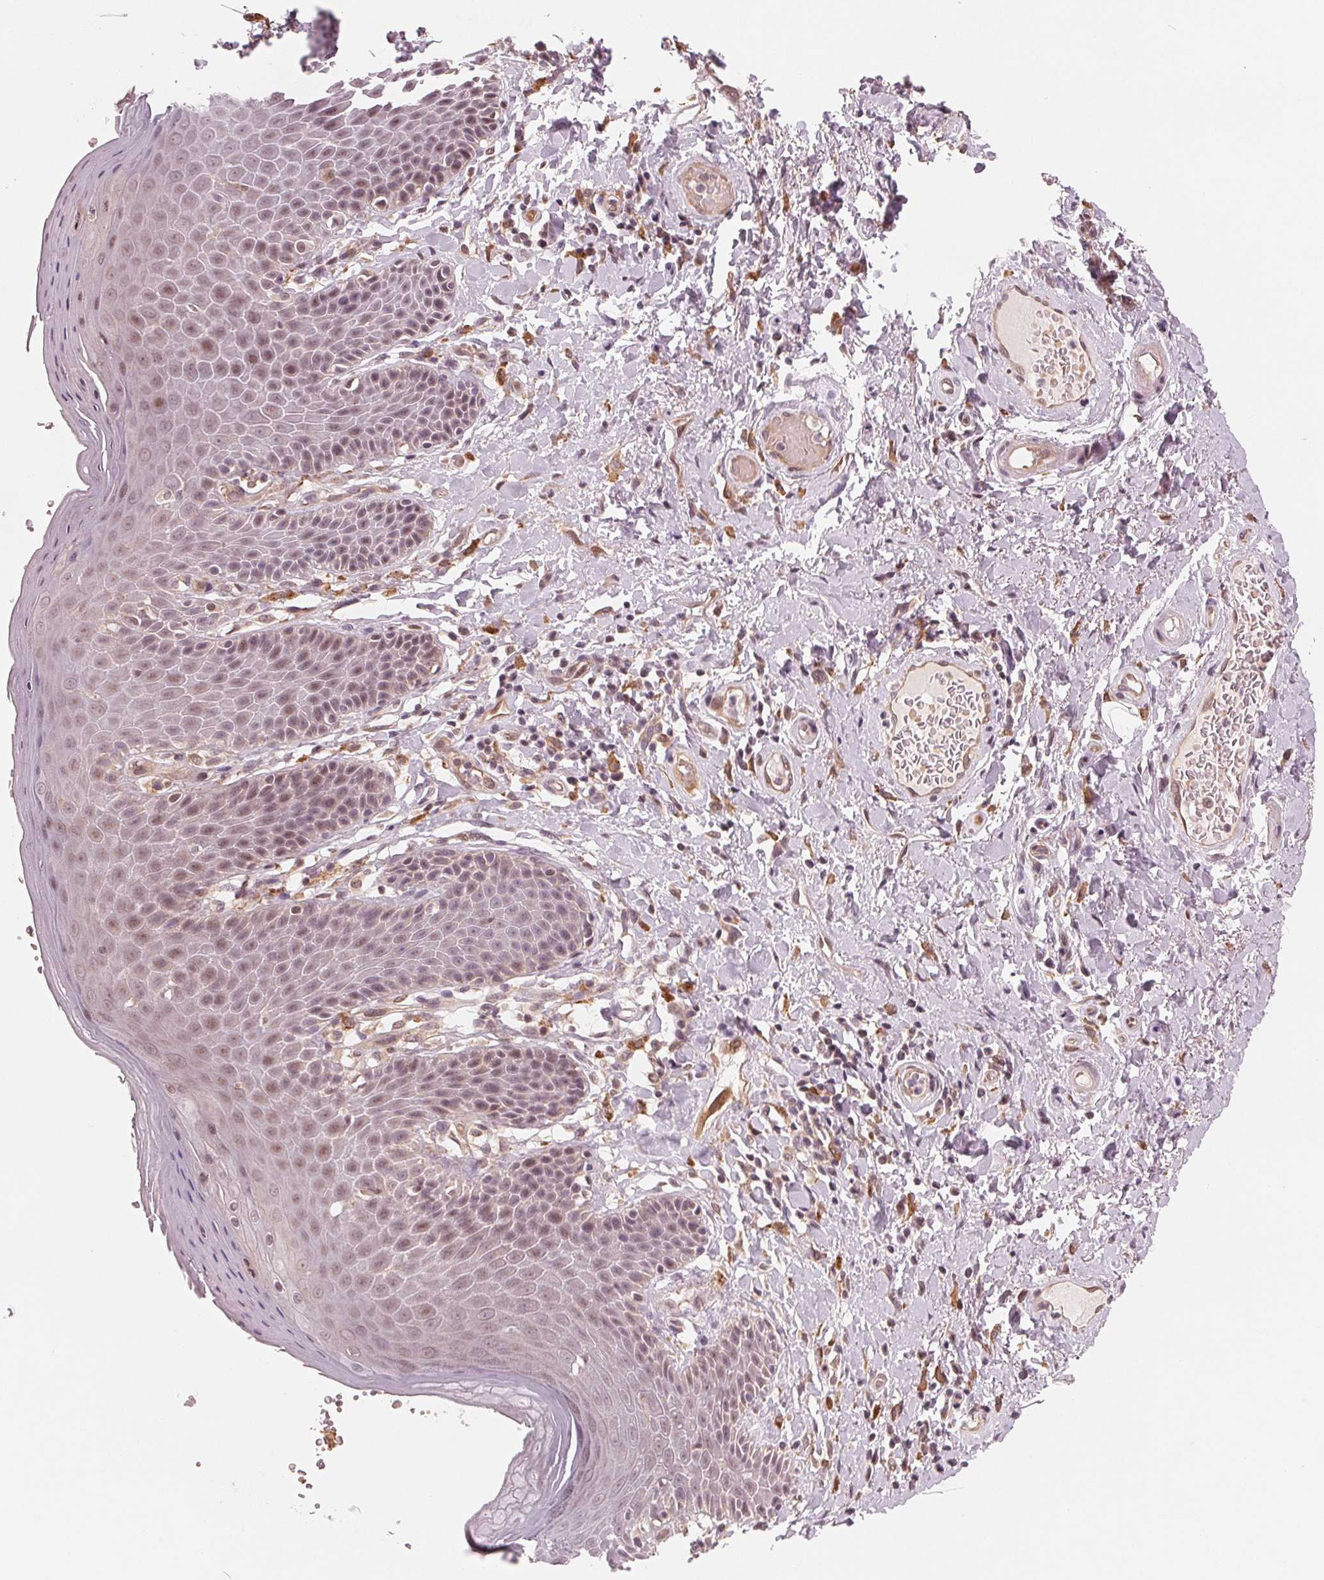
{"staining": {"intensity": "weak", "quantity": "<25%", "location": "cytoplasmic/membranous,nuclear"}, "tissue": "skin", "cell_type": "Epidermal cells", "image_type": "normal", "snomed": [{"axis": "morphology", "description": "Normal tissue, NOS"}, {"axis": "topography", "description": "Anal"}, {"axis": "topography", "description": "Peripheral nerve tissue"}], "caption": "This is an immunohistochemistry (IHC) histopathology image of benign skin. There is no positivity in epidermal cells.", "gene": "IL9R", "patient": {"sex": "male", "age": 51}}